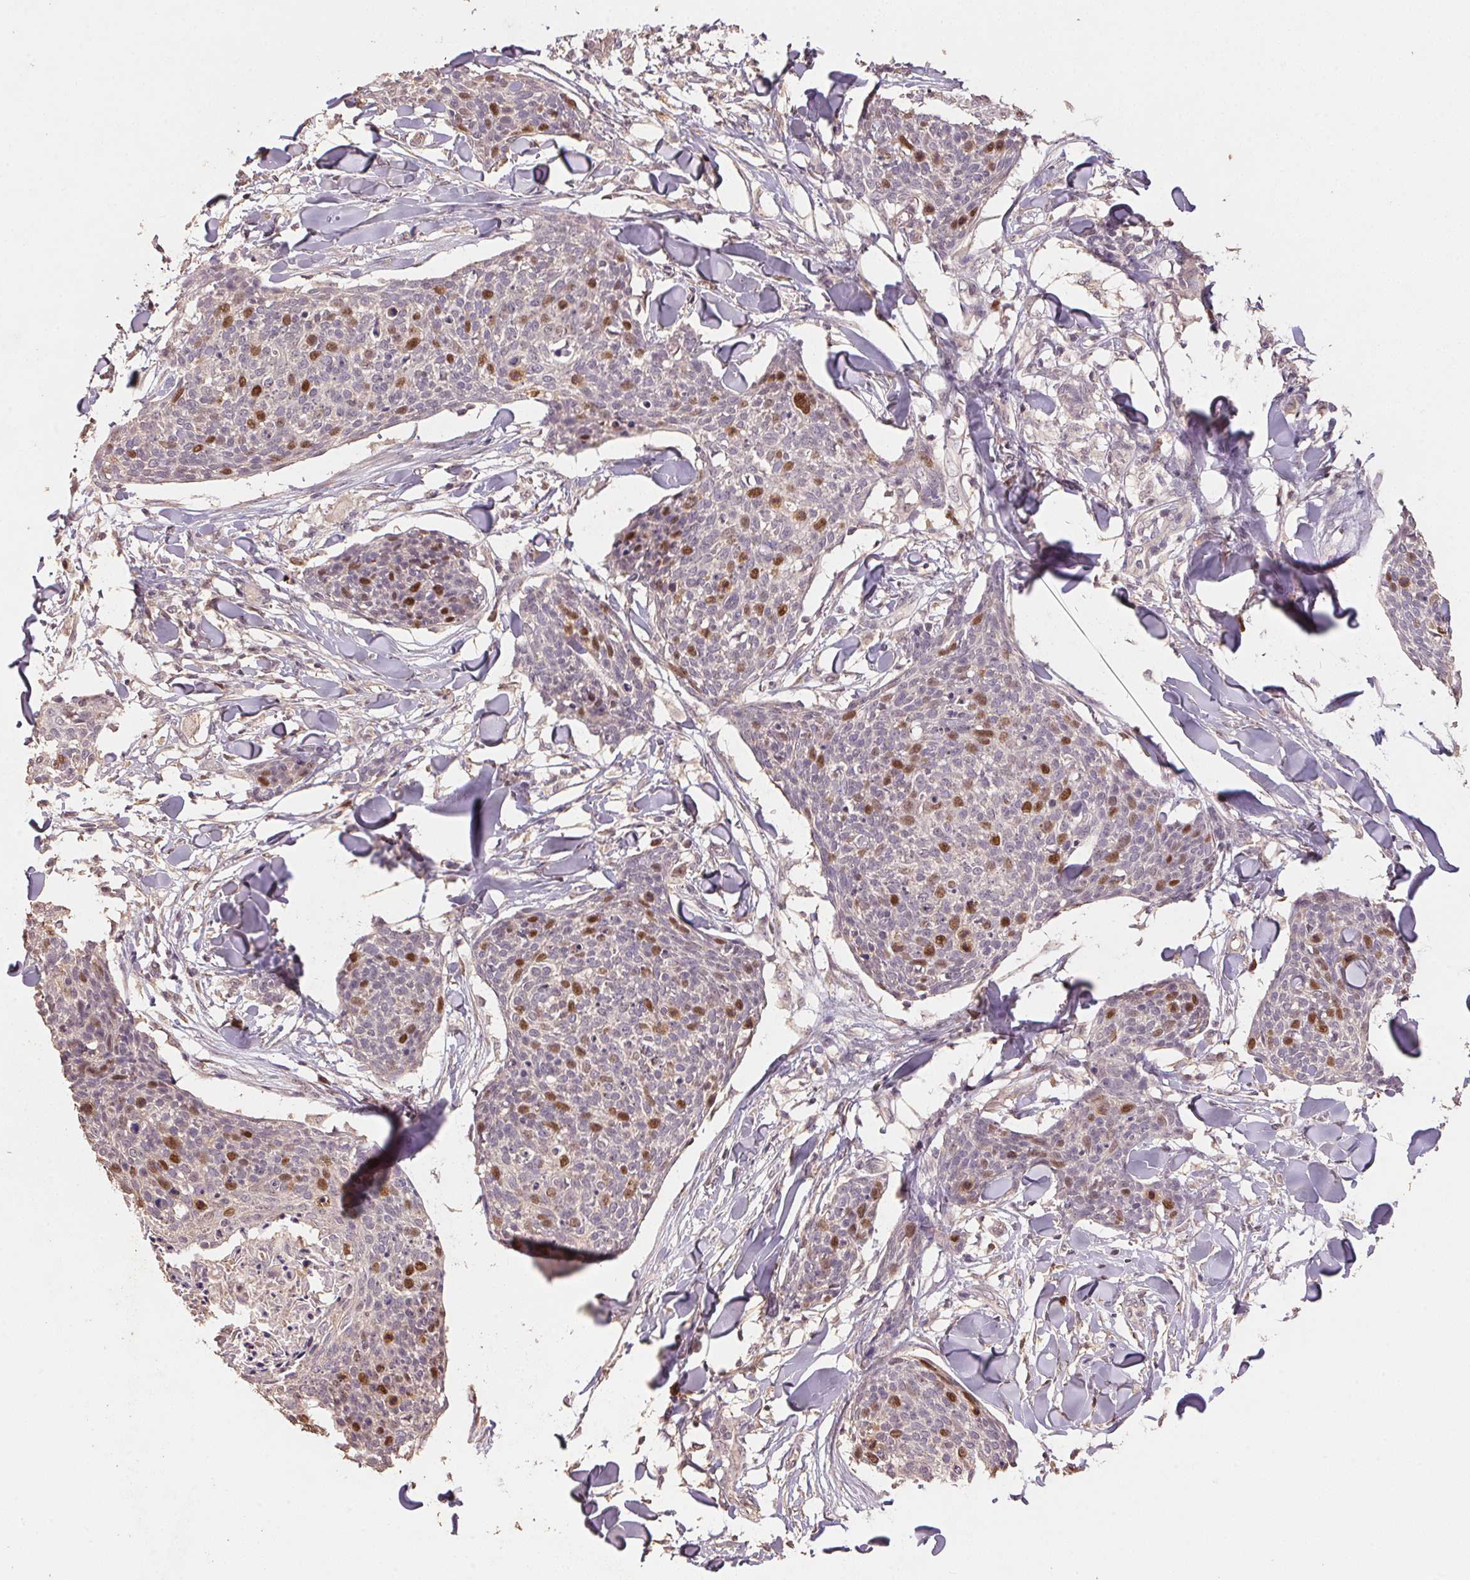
{"staining": {"intensity": "strong", "quantity": "<25%", "location": "nuclear"}, "tissue": "skin cancer", "cell_type": "Tumor cells", "image_type": "cancer", "snomed": [{"axis": "morphology", "description": "Squamous cell carcinoma, NOS"}, {"axis": "topography", "description": "Skin"}, {"axis": "topography", "description": "Vulva"}], "caption": "Protein positivity by immunohistochemistry (IHC) exhibits strong nuclear staining in about <25% of tumor cells in skin cancer.", "gene": "CENPF", "patient": {"sex": "female", "age": 75}}